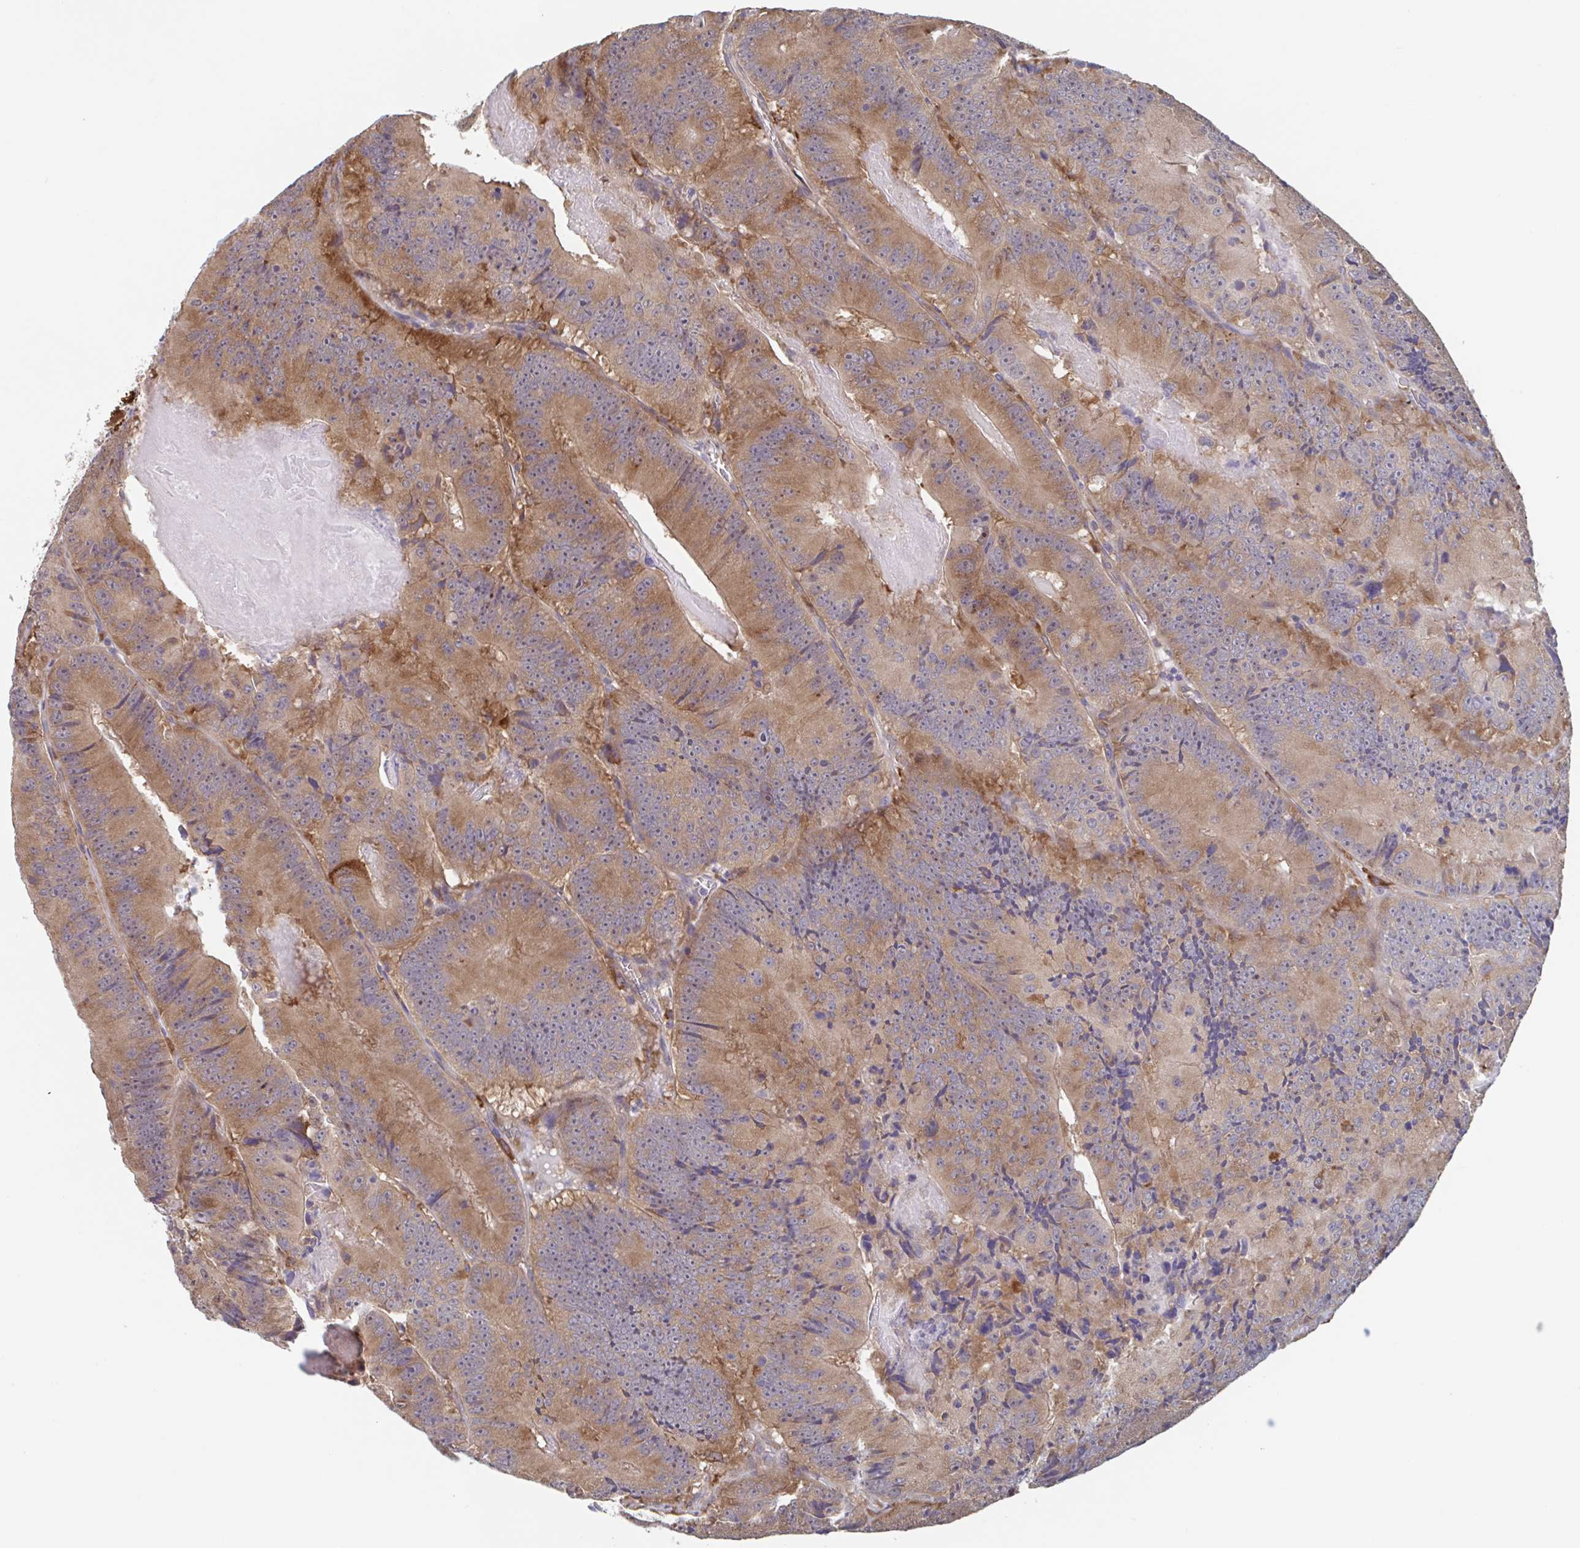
{"staining": {"intensity": "moderate", "quantity": ">75%", "location": "cytoplasmic/membranous"}, "tissue": "colorectal cancer", "cell_type": "Tumor cells", "image_type": "cancer", "snomed": [{"axis": "morphology", "description": "Adenocarcinoma, NOS"}, {"axis": "topography", "description": "Colon"}], "caption": "This histopathology image reveals IHC staining of adenocarcinoma (colorectal), with medium moderate cytoplasmic/membranous expression in about >75% of tumor cells.", "gene": "SNX8", "patient": {"sex": "female", "age": 86}}